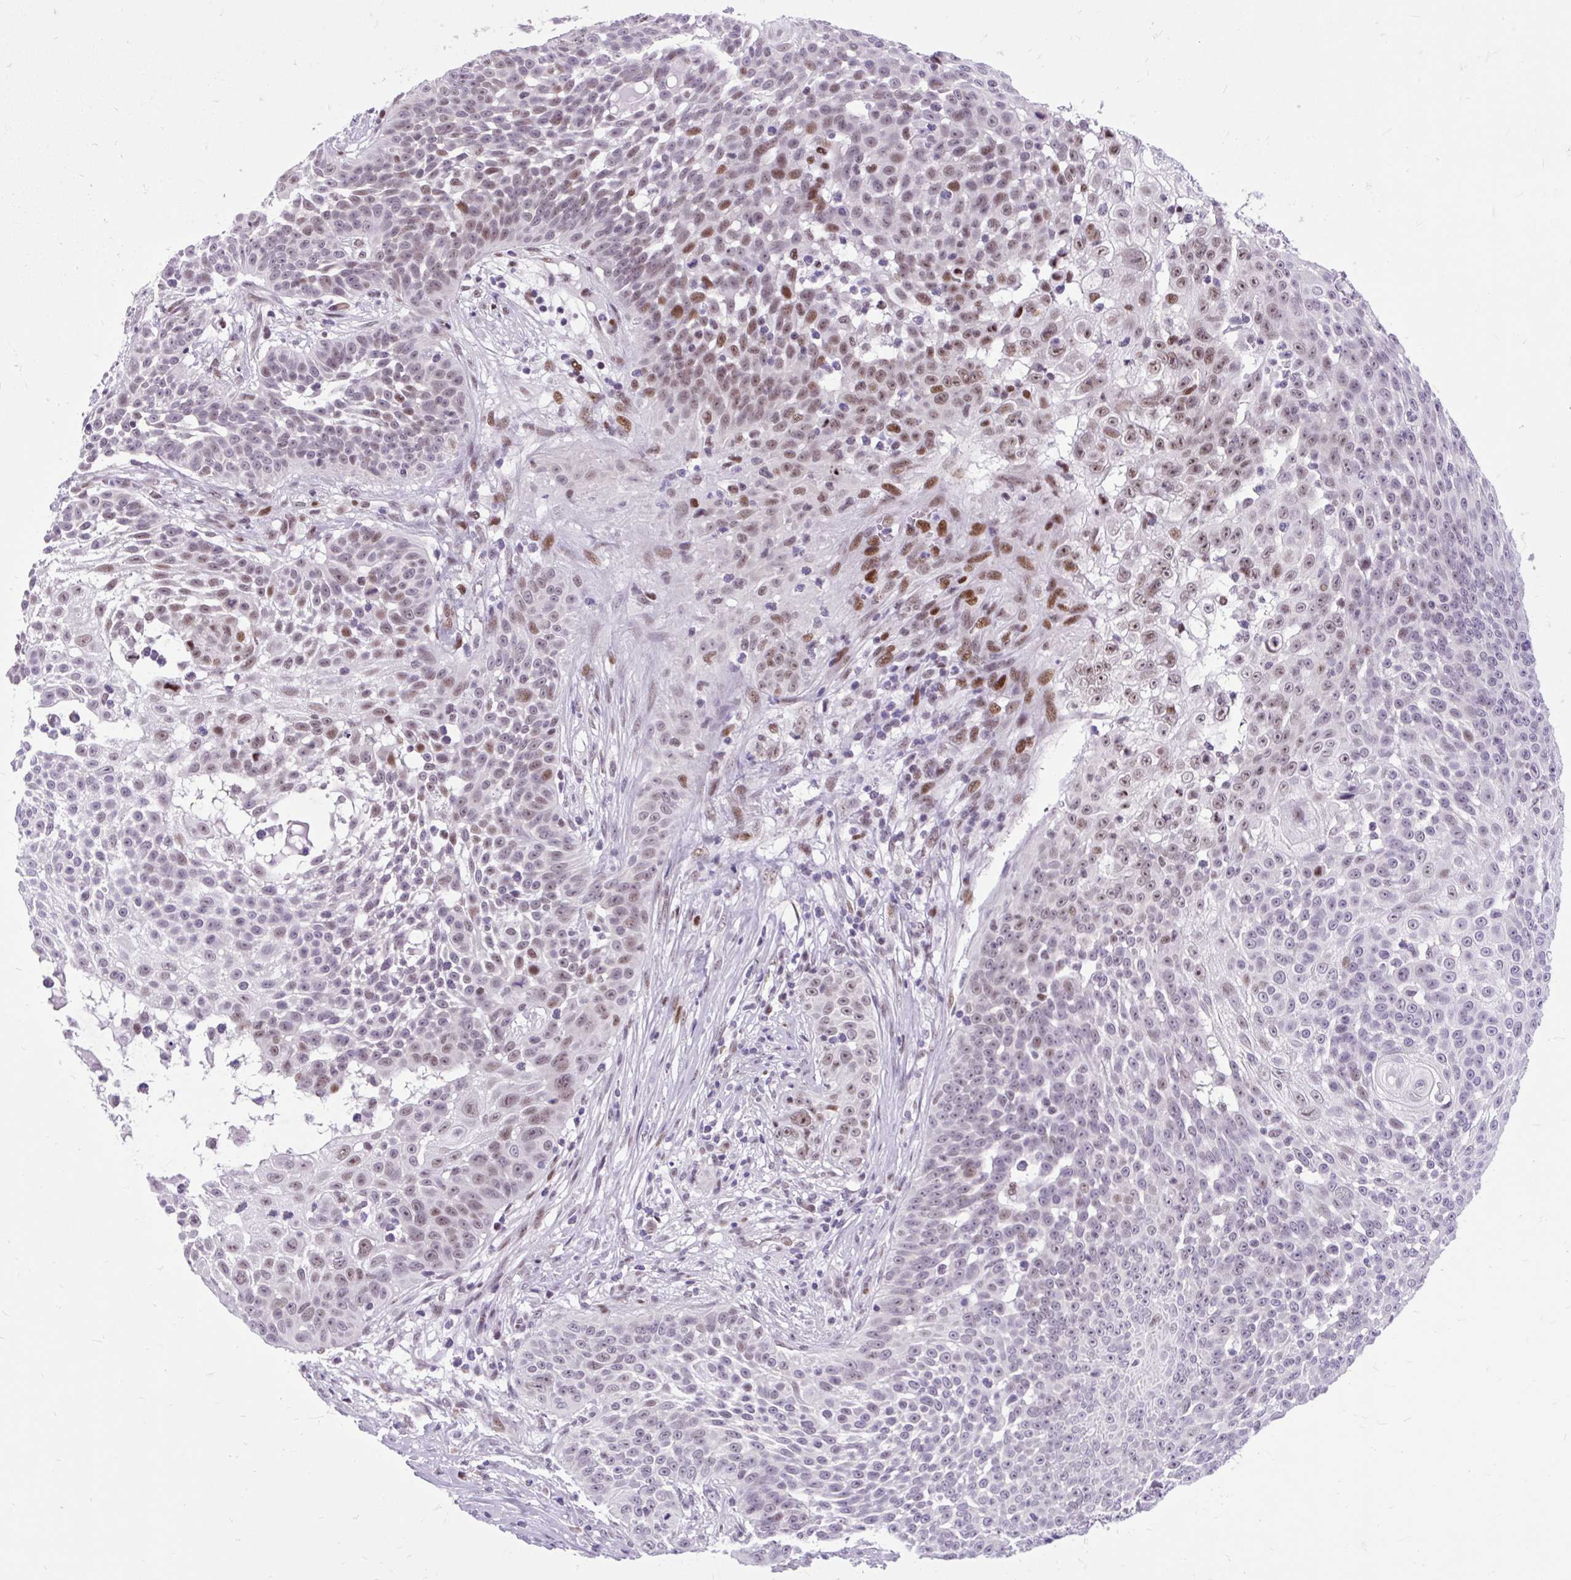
{"staining": {"intensity": "moderate", "quantity": "25%-75%", "location": "nuclear"}, "tissue": "skin cancer", "cell_type": "Tumor cells", "image_type": "cancer", "snomed": [{"axis": "morphology", "description": "Squamous cell carcinoma, NOS"}, {"axis": "topography", "description": "Skin"}], "caption": "The image shows a brown stain indicating the presence of a protein in the nuclear of tumor cells in squamous cell carcinoma (skin).", "gene": "CLK2", "patient": {"sex": "male", "age": 24}}